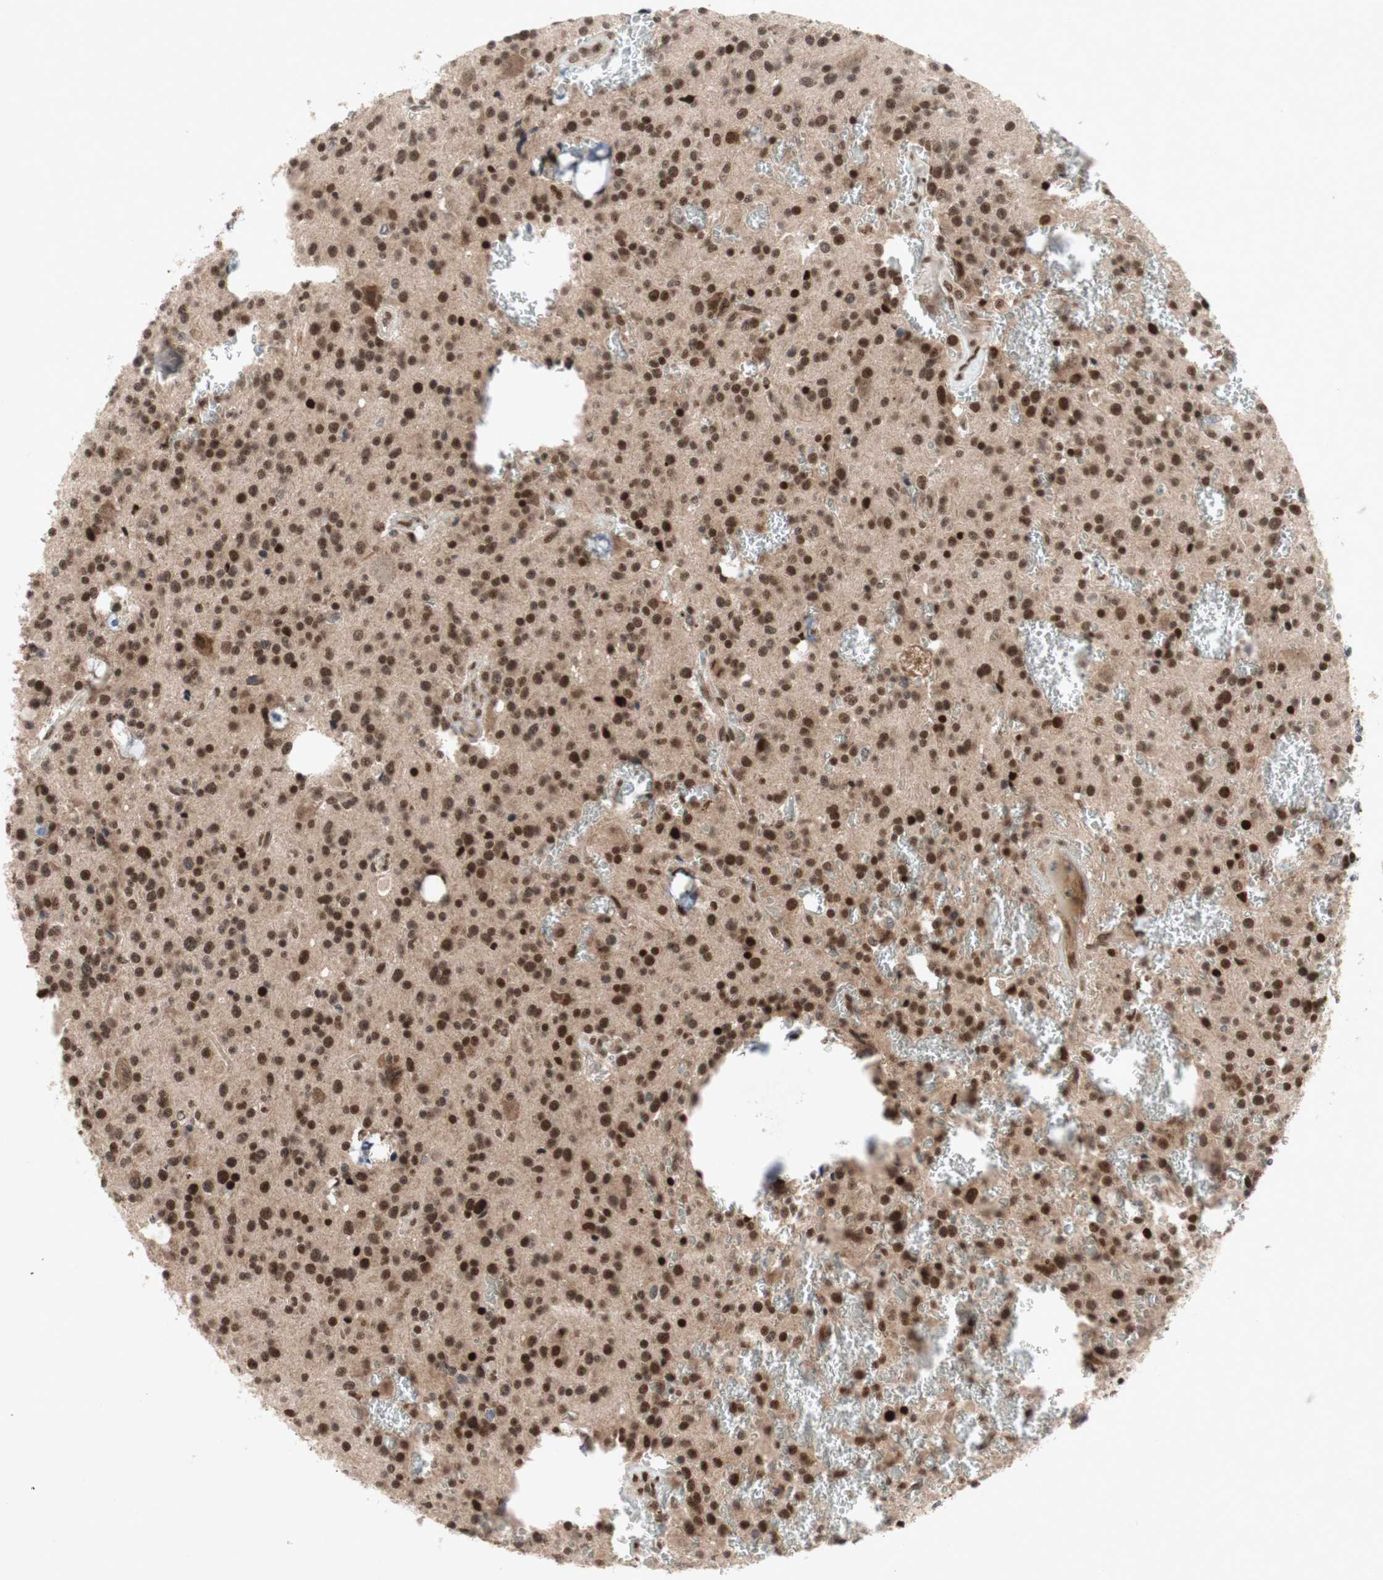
{"staining": {"intensity": "strong", "quantity": ">75%", "location": "nuclear"}, "tissue": "glioma", "cell_type": "Tumor cells", "image_type": "cancer", "snomed": [{"axis": "morphology", "description": "Glioma, malignant, Low grade"}, {"axis": "topography", "description": "Brain"}], "caption": "An image of low-grade glioma (malignant) stained for a protein exhibits strong nuclear brown staining in tumor cells.", "gene": "TCF12", "patient": {"sex": "male", "age": 58}}